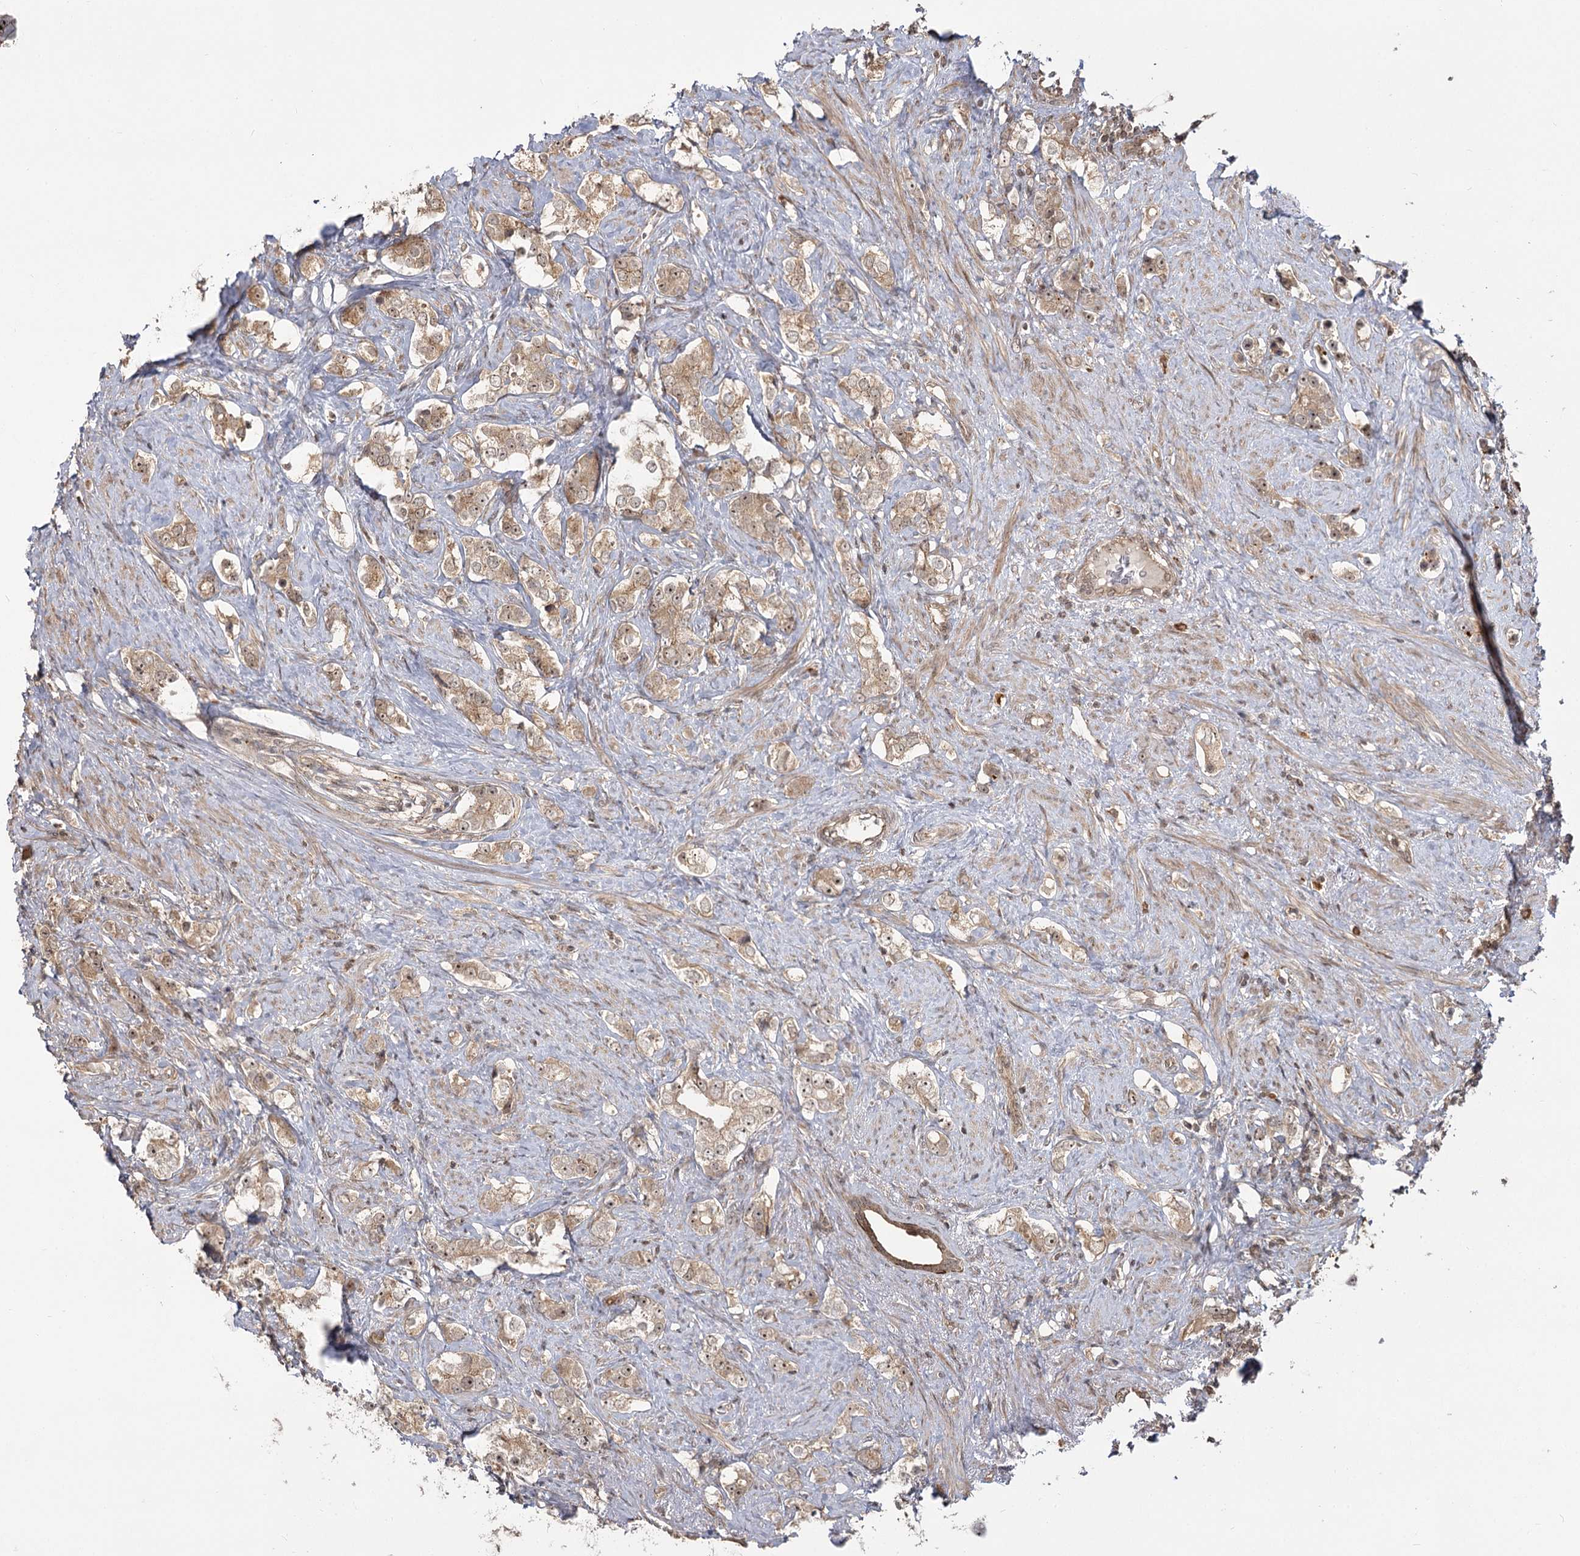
{"staining": {"intensity": "moderate", "quantity": ">75%", "location": "cytoplasmic/membranous,nuclear"}, "tissue": "prostate cancer", "cell_type": "Tumor cells", "image_type": "cancer", "snomed": [{"axis": "morphology", "description": "Adenocarcinoma, High grade"}, {"axis": "topography", "description": "Prostate"}], "caption": "This photomicrograph demonstrates IHC staining of human high-grade adenocarcinoma (prostate), with medium moderate cytoplasmic/membranous and nuclear positivity in approximately >75% of tumor cells.", "gene": "R3HDM2", "patient": {"sex": "male", "age": 63}}